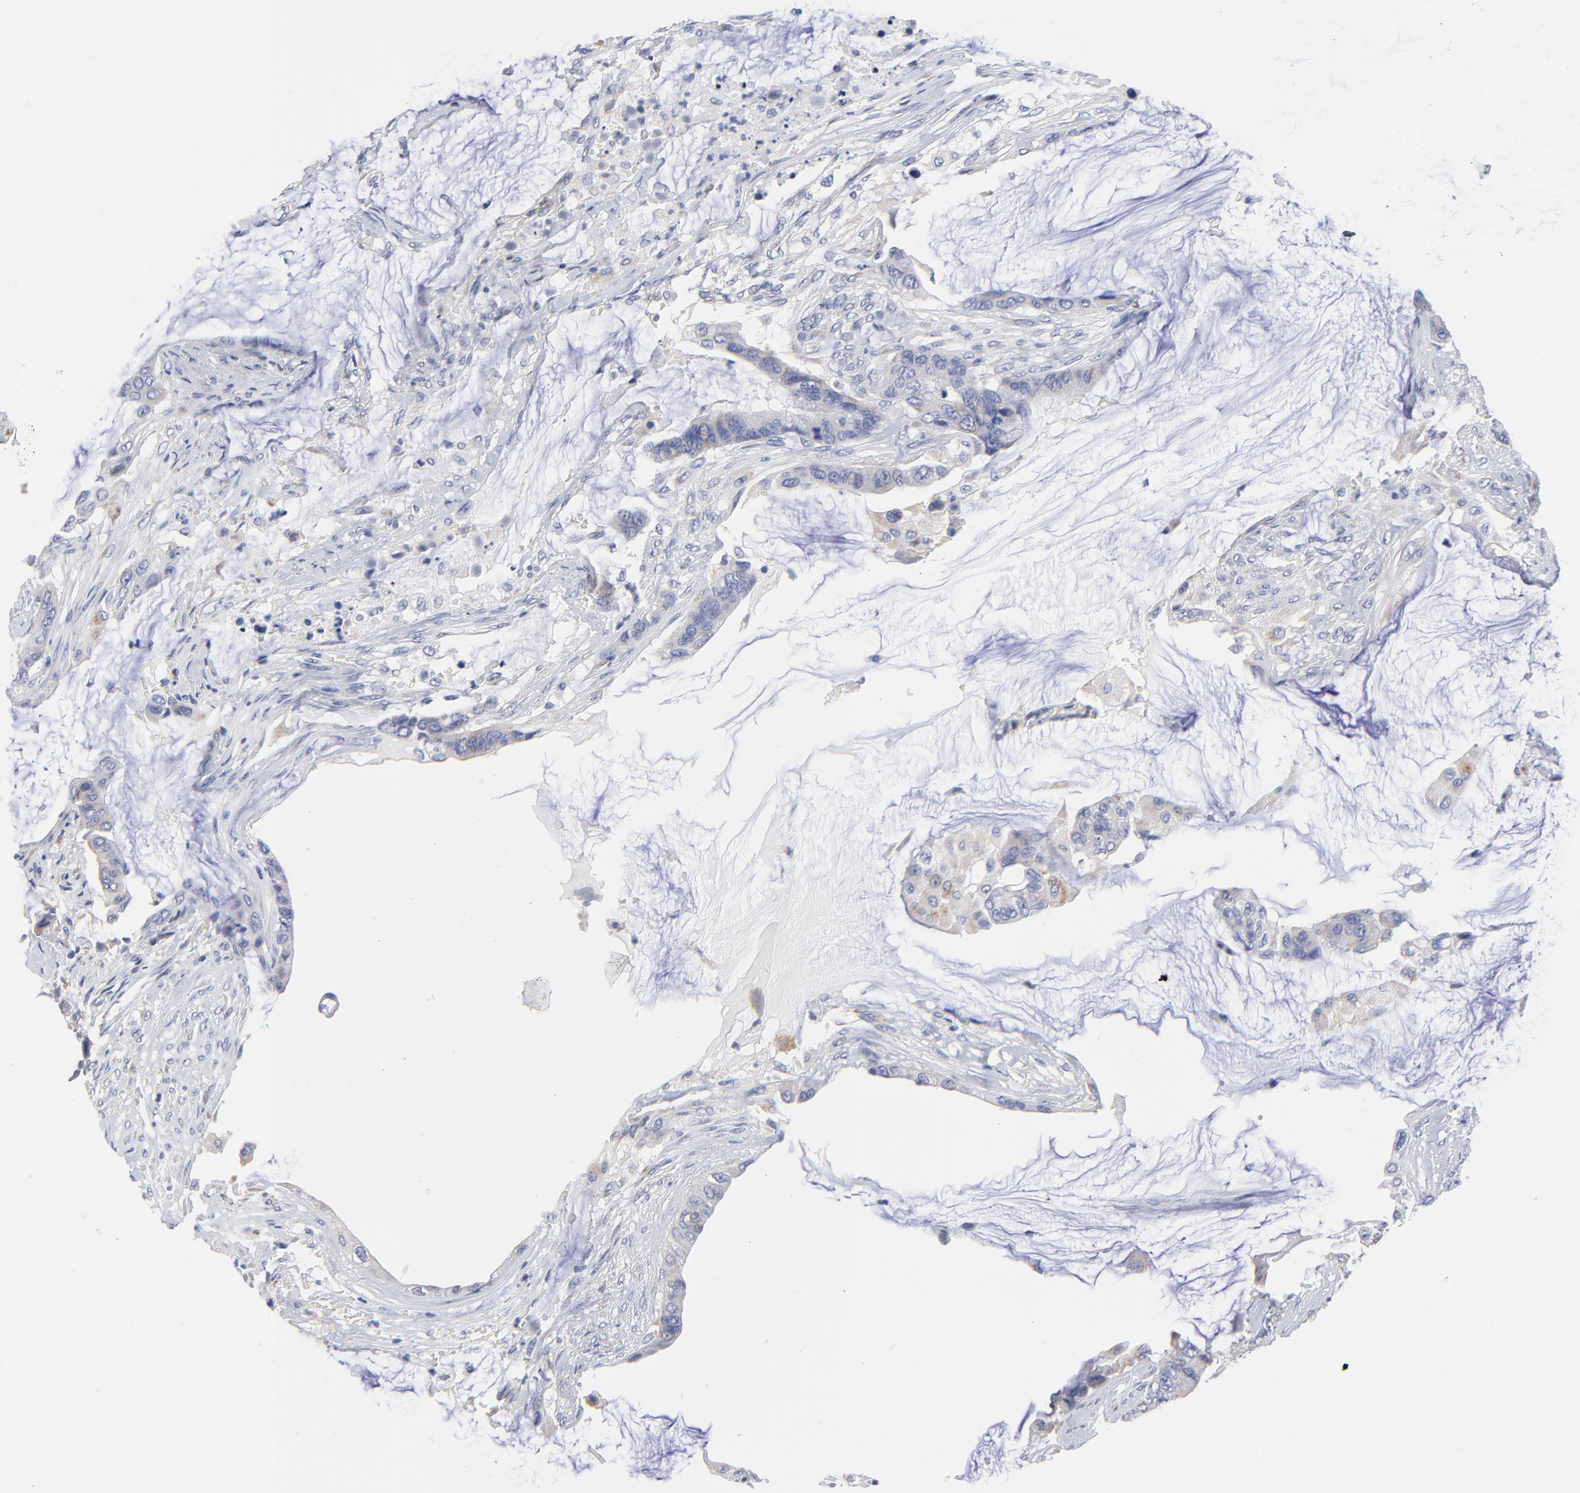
{"staining": {"intensity": "negative", "quantity": "none", "location": "none"}, "tissue": "colorectal cancer", "cell_type": "Tumor cells", "image_type": "cancer", "snomed": [{"axis": "morphology", "description": "Adenocarcinoma, NOS"}, {"axis": "topography", "description": "Rectum"}], "caption": "This is a histopathology image of IHC staining of adenocarcinoma (colorectal), which shows no staining in tumor cells.", "gene": "DUSP9", "patient": {"sex": "female", "age": 59}}